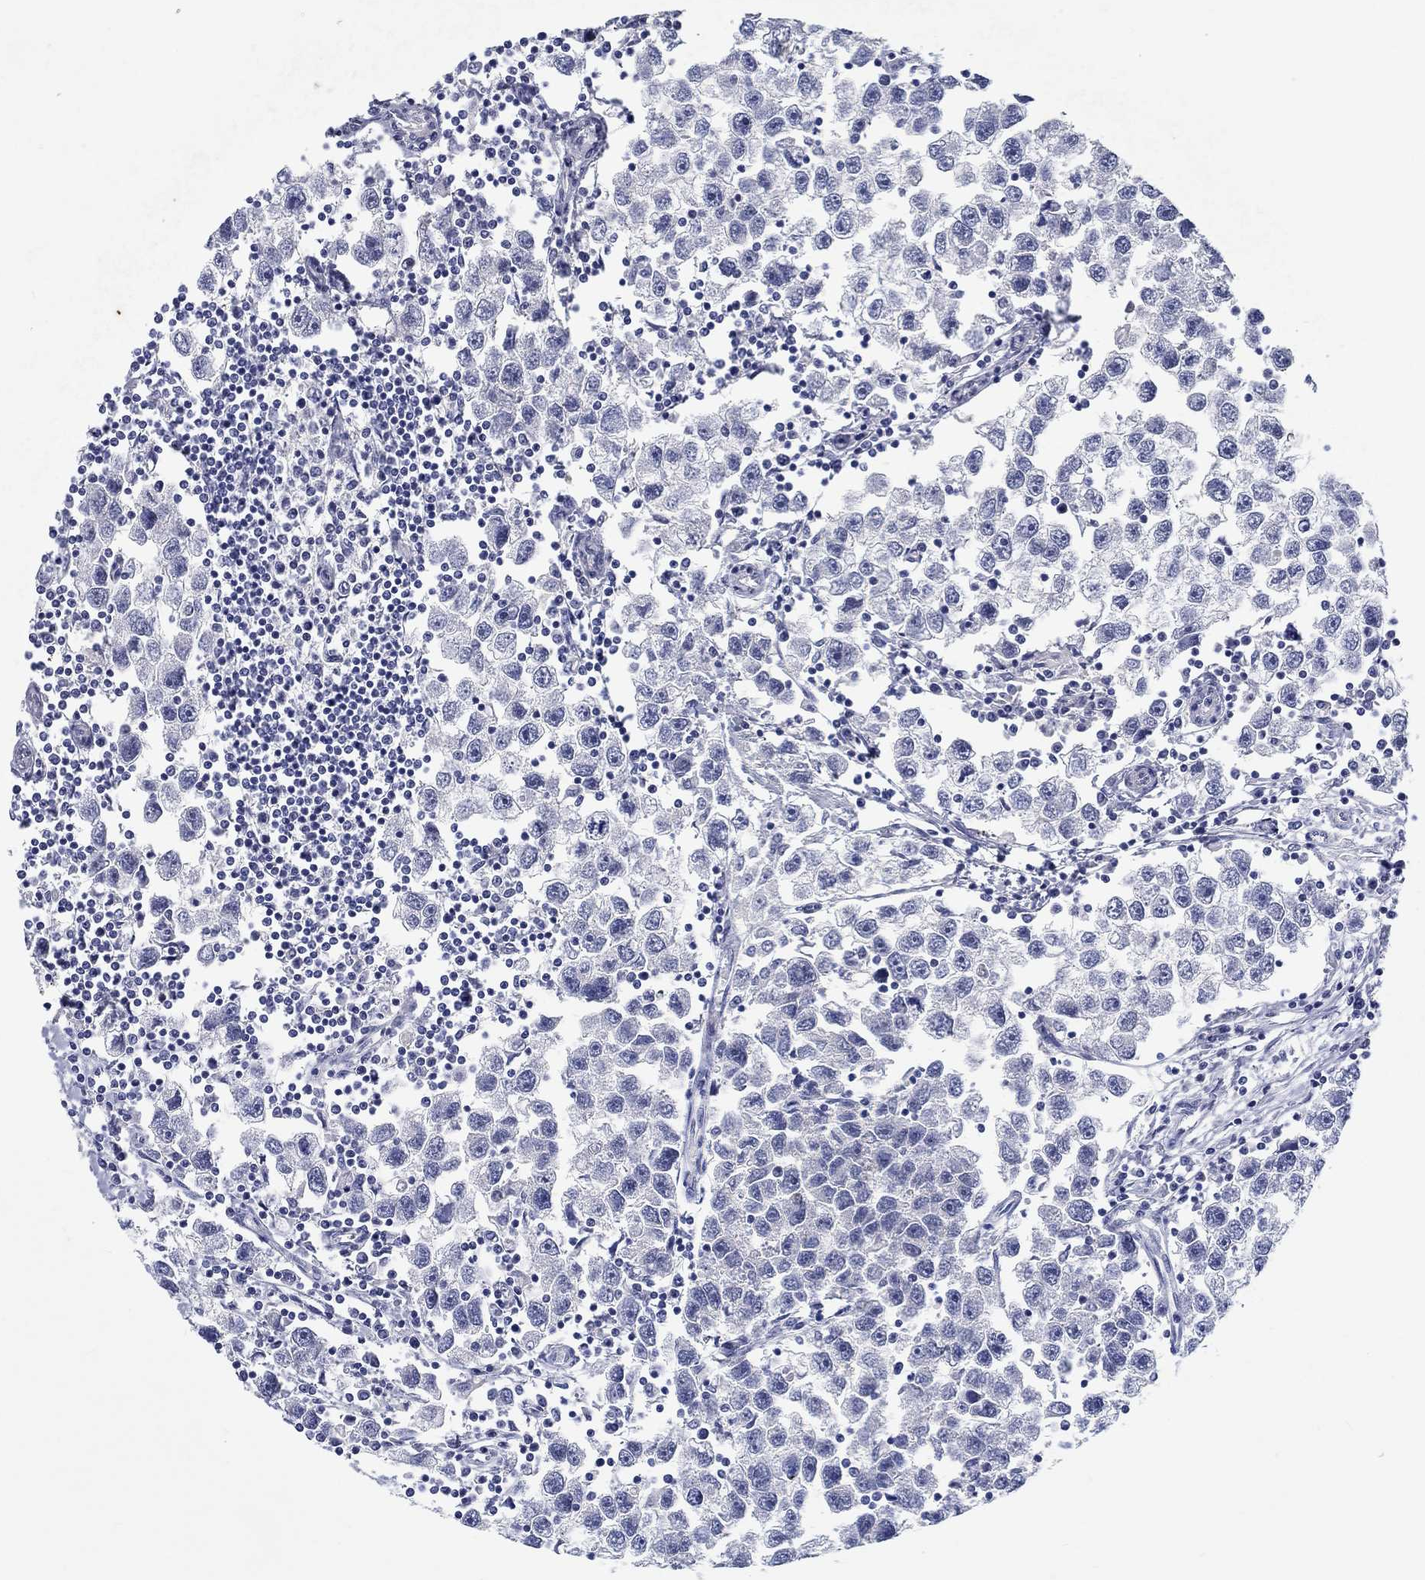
{"staining": {"intensity": "negative", "quantity": "none", "location": "none"}, "tissue": "testis cancer", "cell_type": "Tumor cells", "image_type": "cancer", "snomed": [{"axis": "morphology", "description": "Seminoma, NOS"}, {"axis": "topography", "description": "Testis"}], "caption": "This is a image of IHC staining of testis cancer, which shows no positivity in tumor cells.", "gene": "GRIN1", "patient": {"sex": "male", "age": 30}}